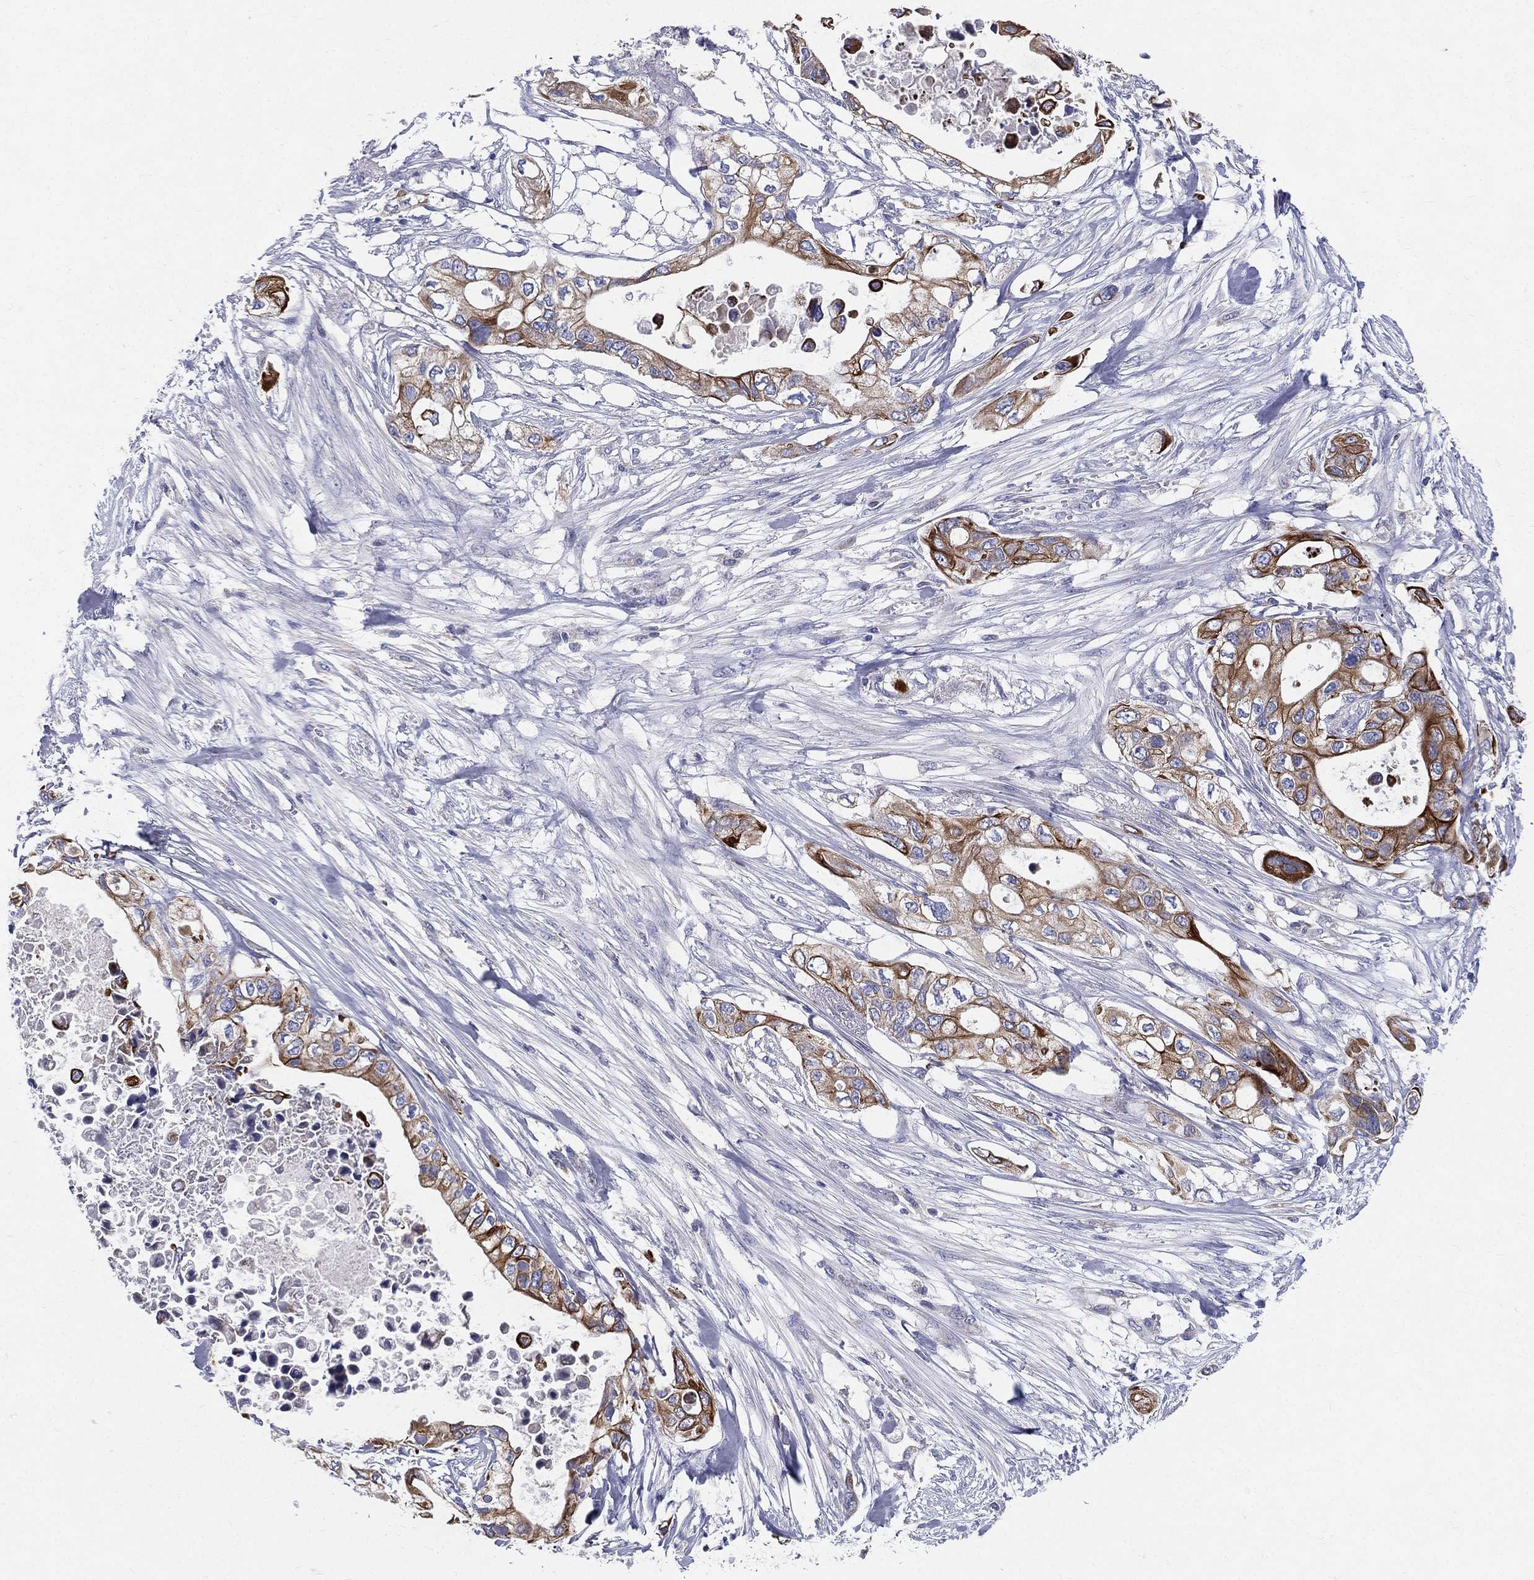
{"staining": {"intensity": "strong", "quantity": "25%-75%", "location": "cytoplasmic/membranous"}, "tissue": "pancreatic cancer", "cell_type": "Tumor cells", "image_type": "cancer", "snomed": [{"axis": "morphology", "description": "Adenocarcinoma, NOS"}, {"axis": "topography", "description": "Pancreas"}], "caption": "Tumor cells display high levels of strong cytoplasmic/membranous expression in approximately 25%-75% of cells in pancreatic cancer (adenocarcinoma). (Stains: DAB (3,3'-diaminobenzidine) in brown, nuclei in blue, Microscopy: brightfield microscopy at high magnification).", "gene": "PWWP3A", "patient": {"sex": "female", "age": 63}}